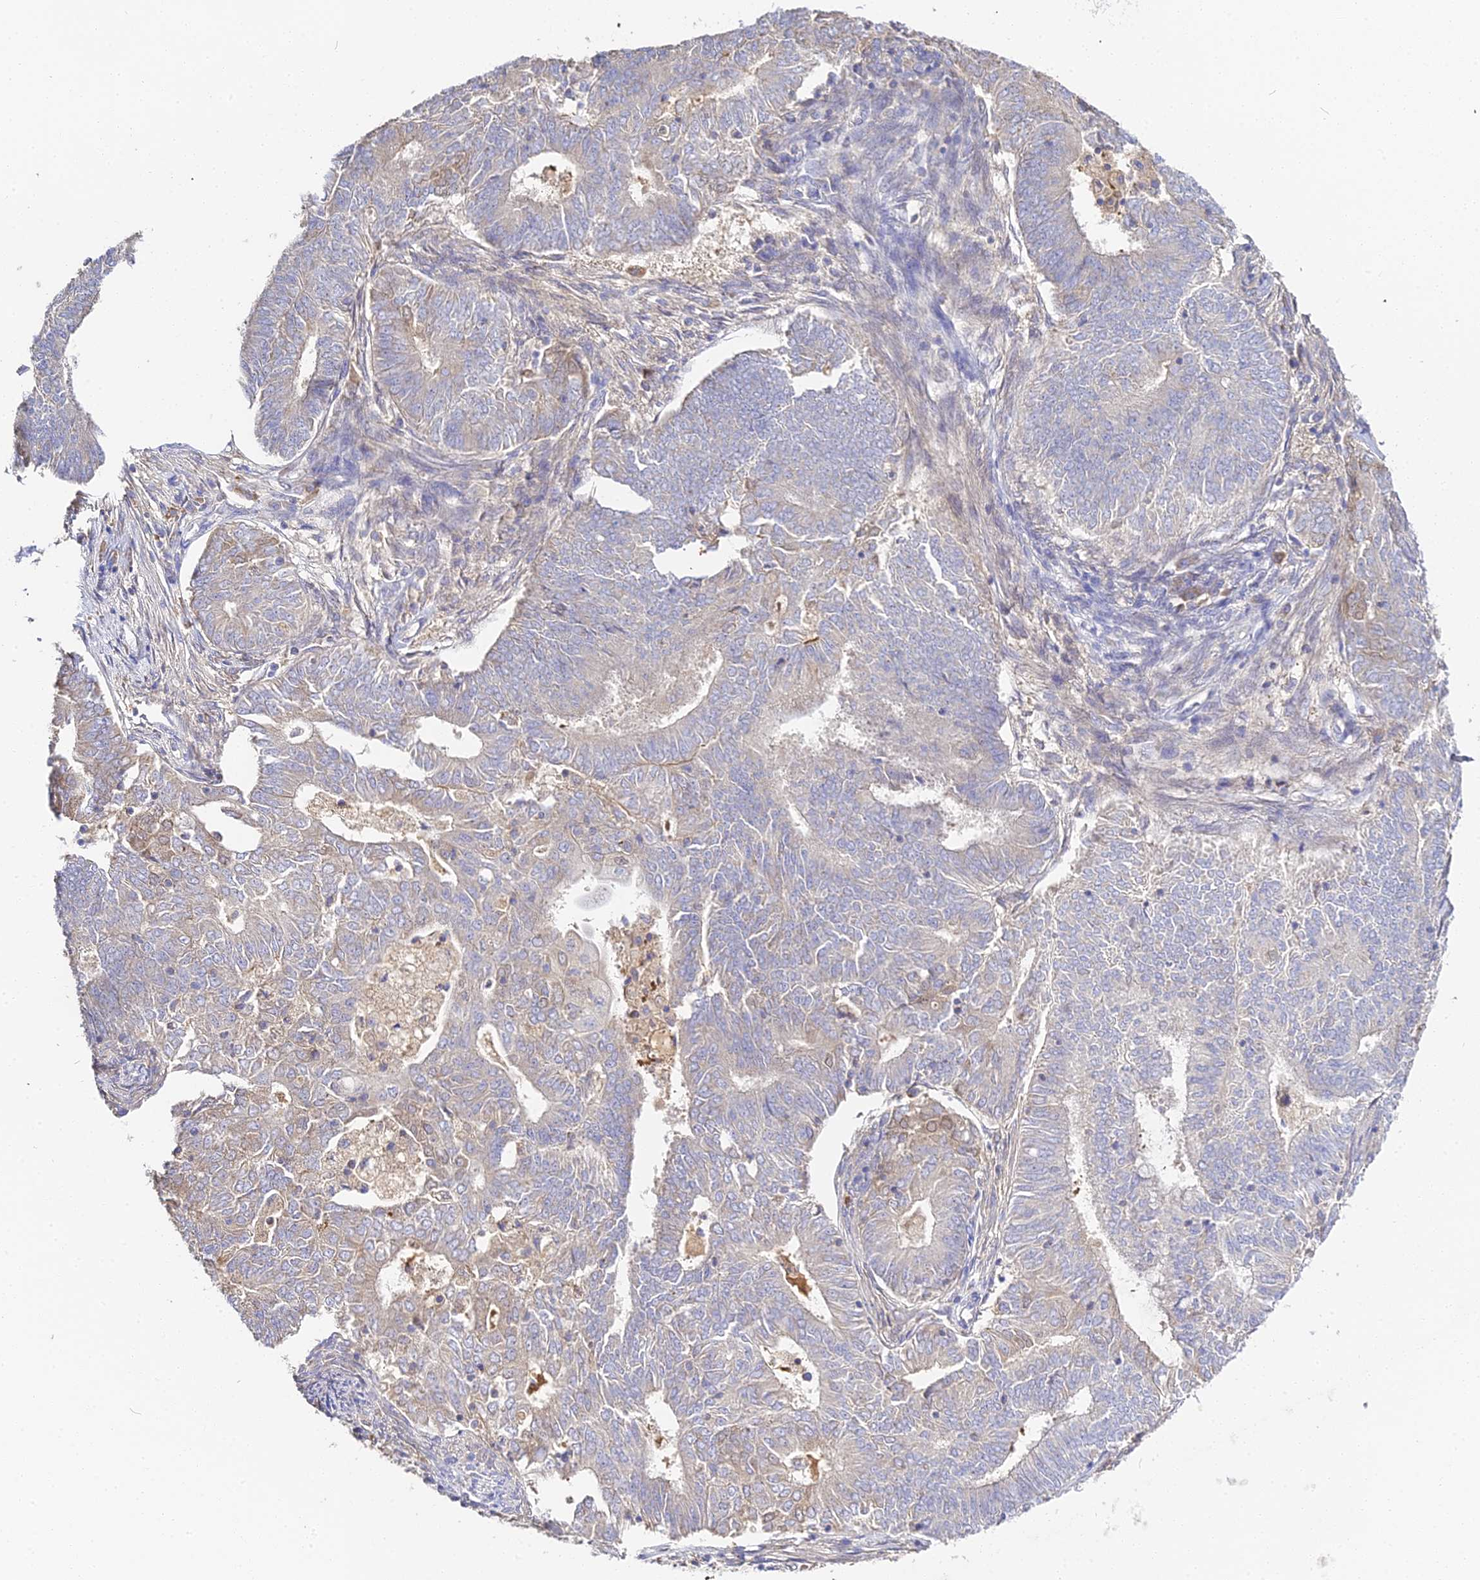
{"staining": {"intensity": "moderate", "quantity": "<25%", "location": "cytoplasmic/membranous"}, "tissue": "endometrial cancer", "cell_type": "Tumor cells", "image_type": "cancer", "snomed": [{"axis": "morphology", "description": "Adenocarcinoma, NOS"}, {"axis": "topography", "description": "Endometrium"}], "caption": "The photomicrograph demonstrates a brown stain indicating the presence of a protein in the cytoplasmic/membranous of tumor cells in endometrial adenocarcinoma.", "gene": "SCX", "patient": {"sex": "female", "age": 62}}